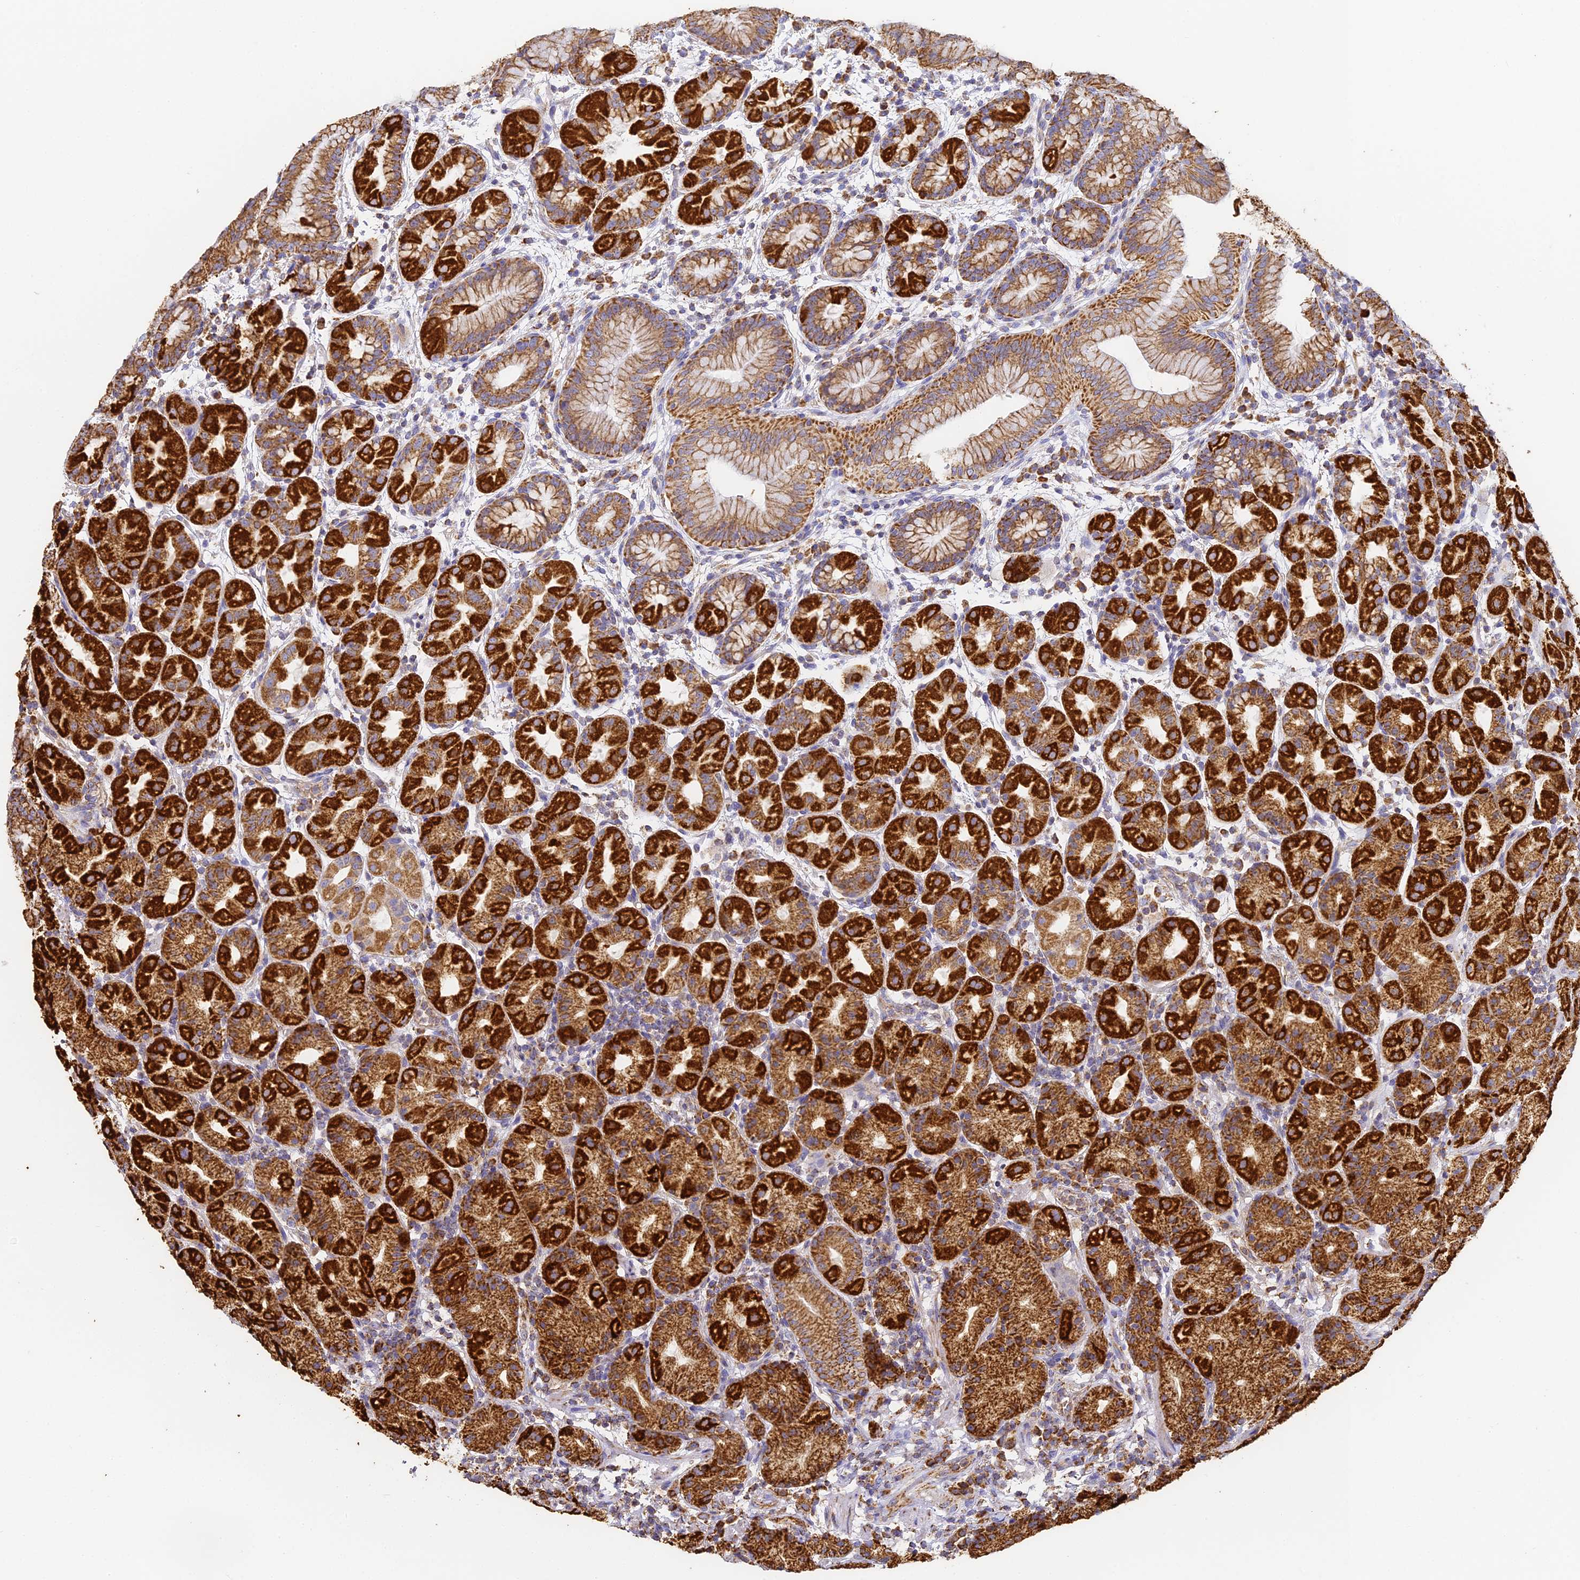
{"staining": {"intensity": "strong", "quantity": ">75%", "location": "cytoplasmic/membranous"}, "tissue": "stomach", "cell_type": "Glandular cells", "image_type": "normal", "snomed": [{"axis": "morphology", "description": "Normal tissue, NOS"}, {"axis": "topography", "description": "Stomach"}], "caption": "The immunohistochemical stain labels strong cytoplasmic/membranous positivity in glandular cells of normal stomach. (brown staining indicates protein expression, while blue staining denotes nuclei).", "gene": "COX6C", "patient": {"sex": "female", "age": 79}}